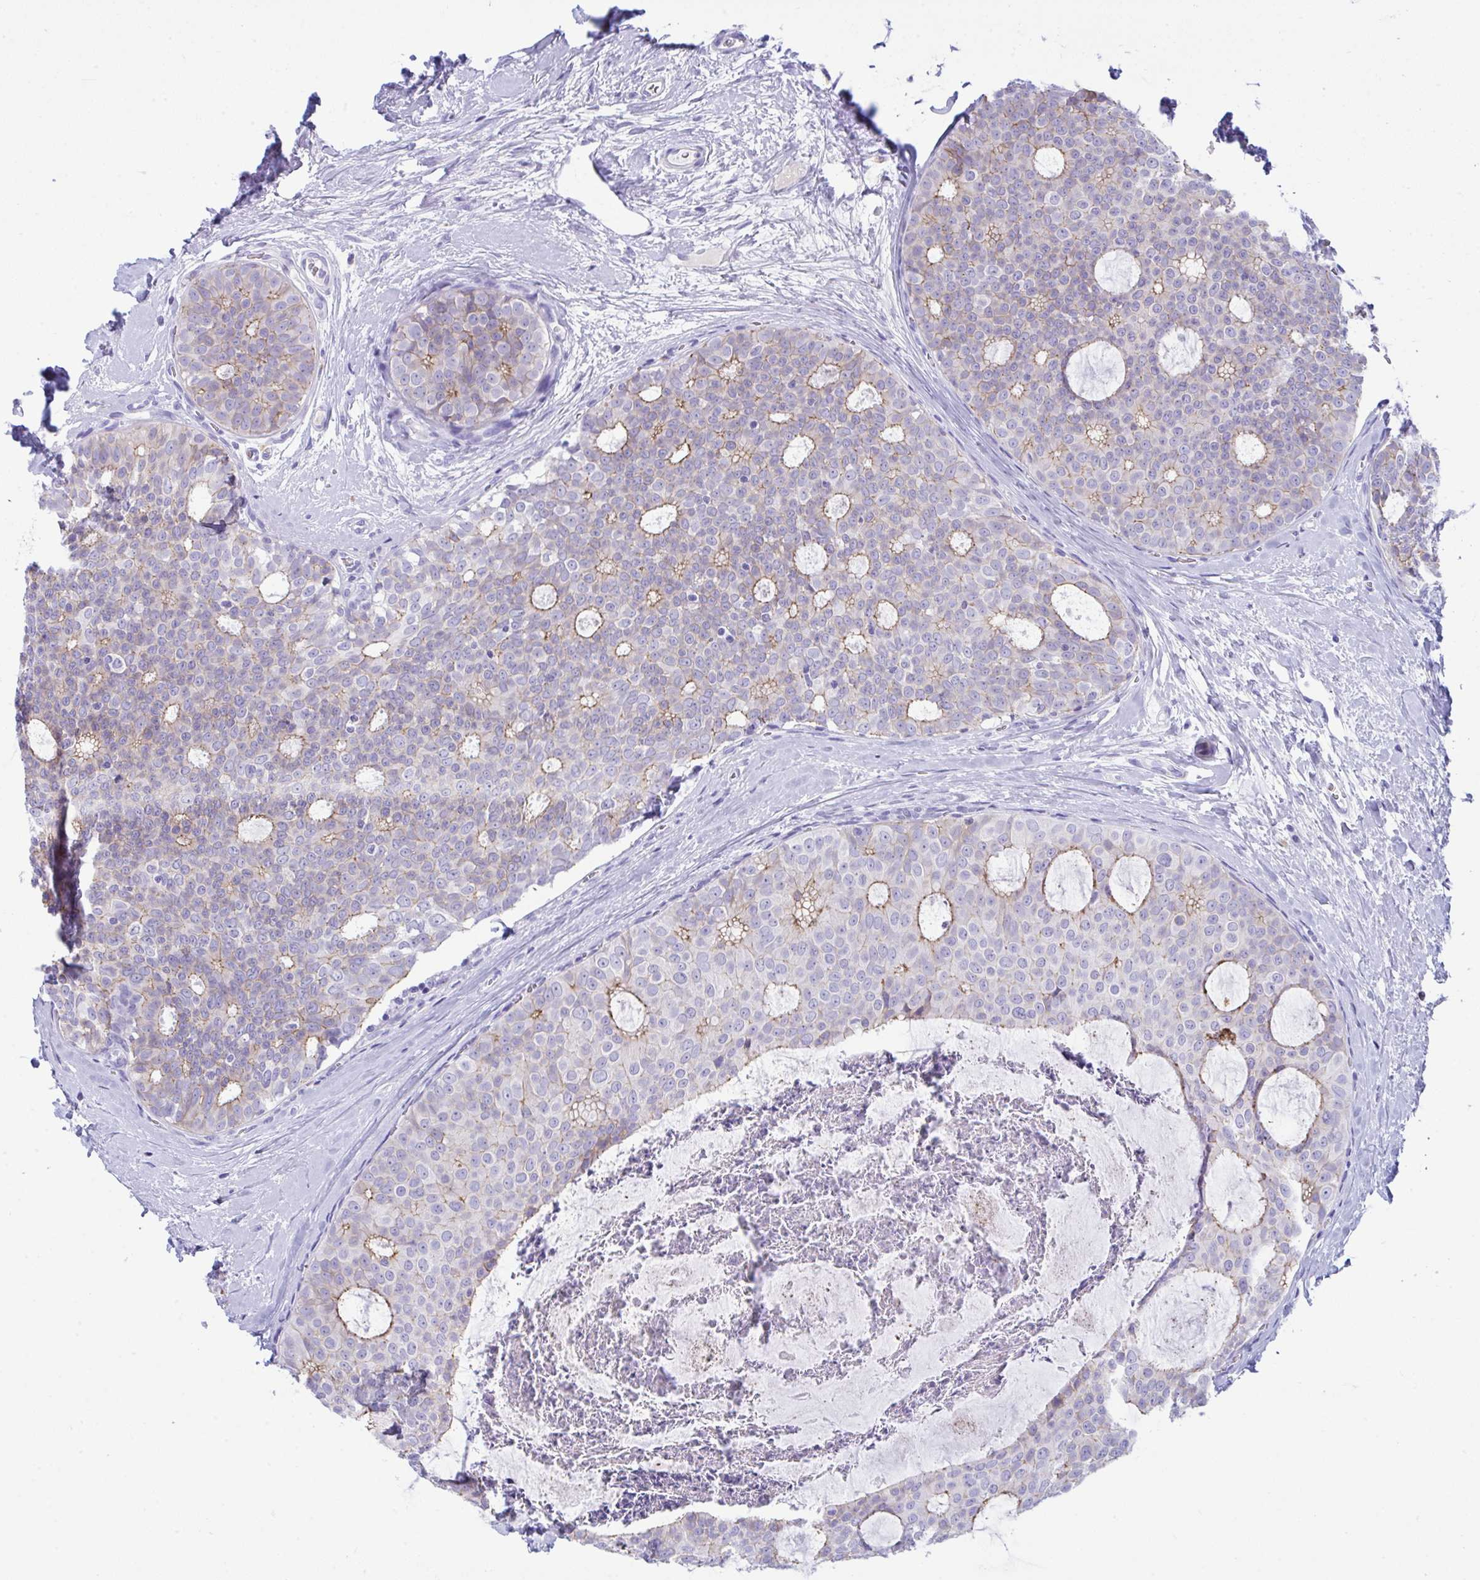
{"staining": {"intensity": "moderate", "quantity": "<25%", "location": "cytoplasmic/membranous"}, "tissue": "breast cancer", "cell_type": "Tumor cells", "image_type": "cancer", "snomed": [{"axis": "morphology", "description": "Duct carcinoma"}, {"axis": "topography", "description": "Breast"}], "caption": "The photomicrograph shows staining of breast cancer, revealing moderate cytoplasmic/membranous protein positivity (brown color) within tumor cells.", "gene": "GLB1L2", "patient": {"sex": "female", "age": 45}}